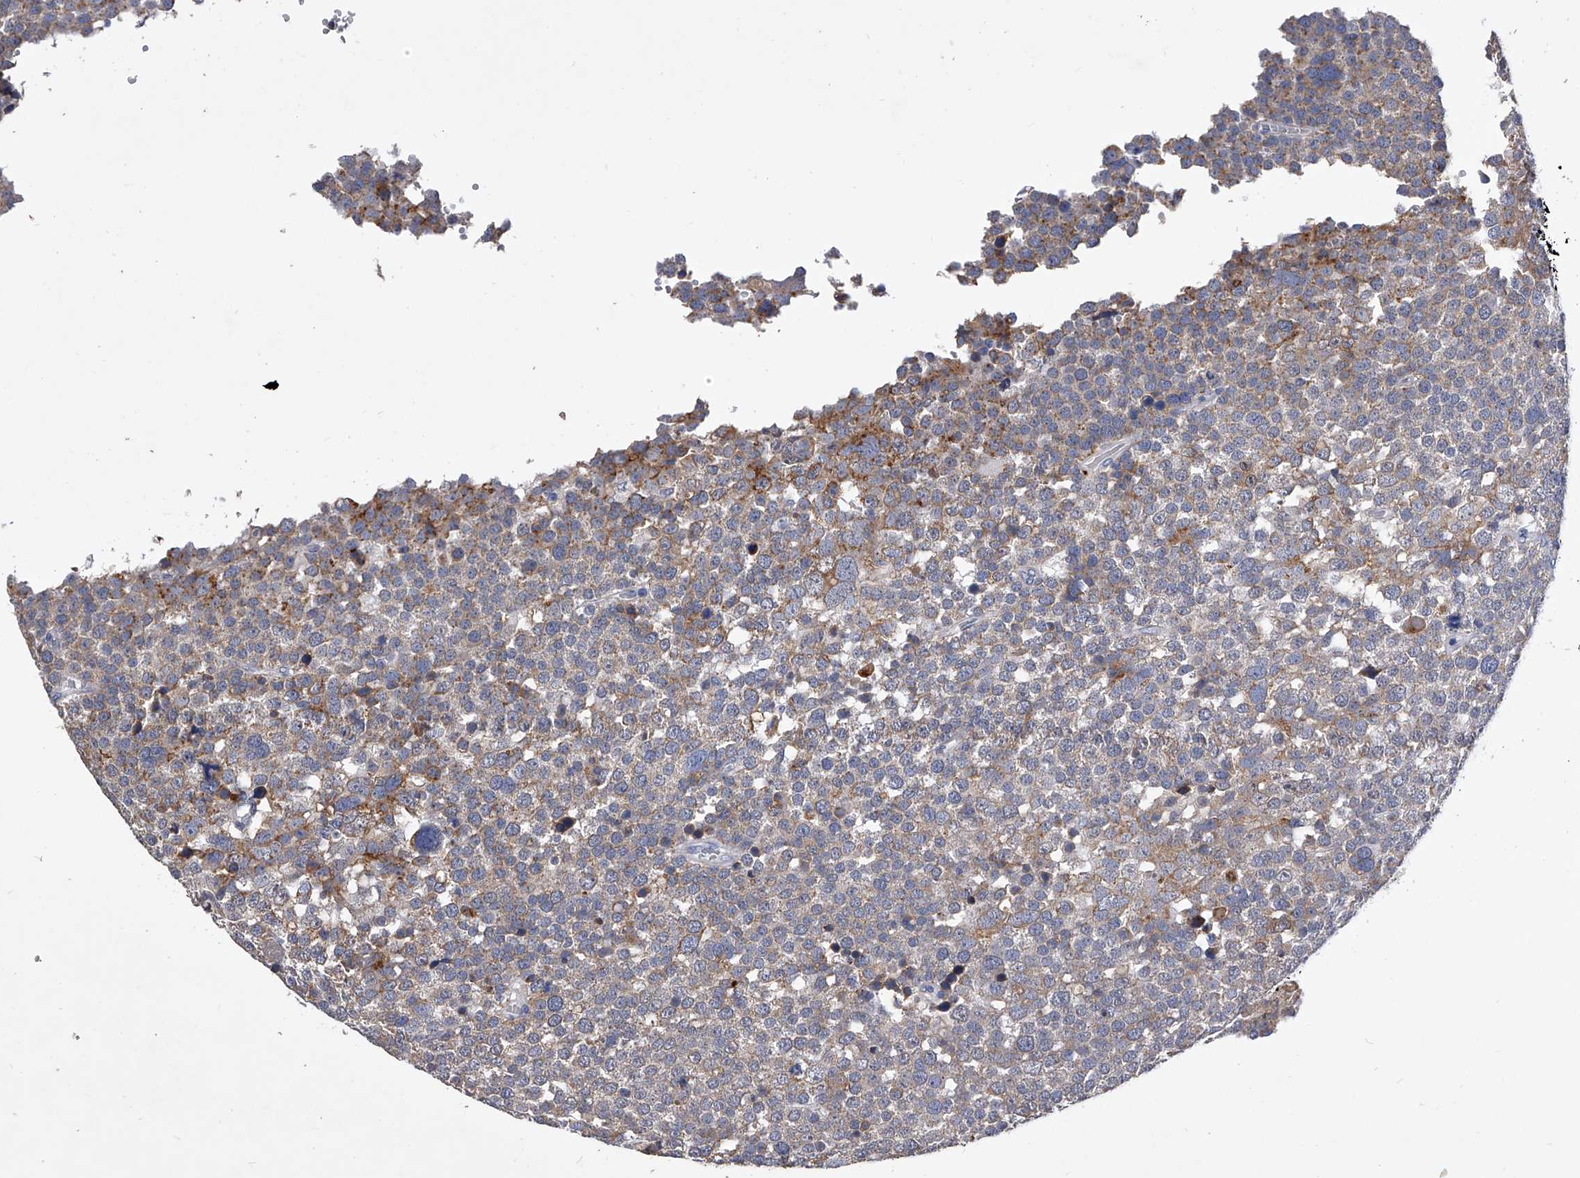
{"staining": {"intensity": "moderate", "quantity": "<25%", "location": "cytoplasmic/membranous"}, "tissue": "testis cancer", "cell_type": "Tumor cells", "image_type": "cancer", "snomed": [{"axis": "morphology", "description": "Seminoma, NOS"}, {"axis": "topography", "description": "Testis"}], "caption": "This is a histology image of immunohistochemistry staining of testis cancer (seminoma), which shows moderate positivity in the cytoplasmic/membranous of tumor cells.", "gene": "ZNF529", "patient": {"sex": "male", "age": 71}}